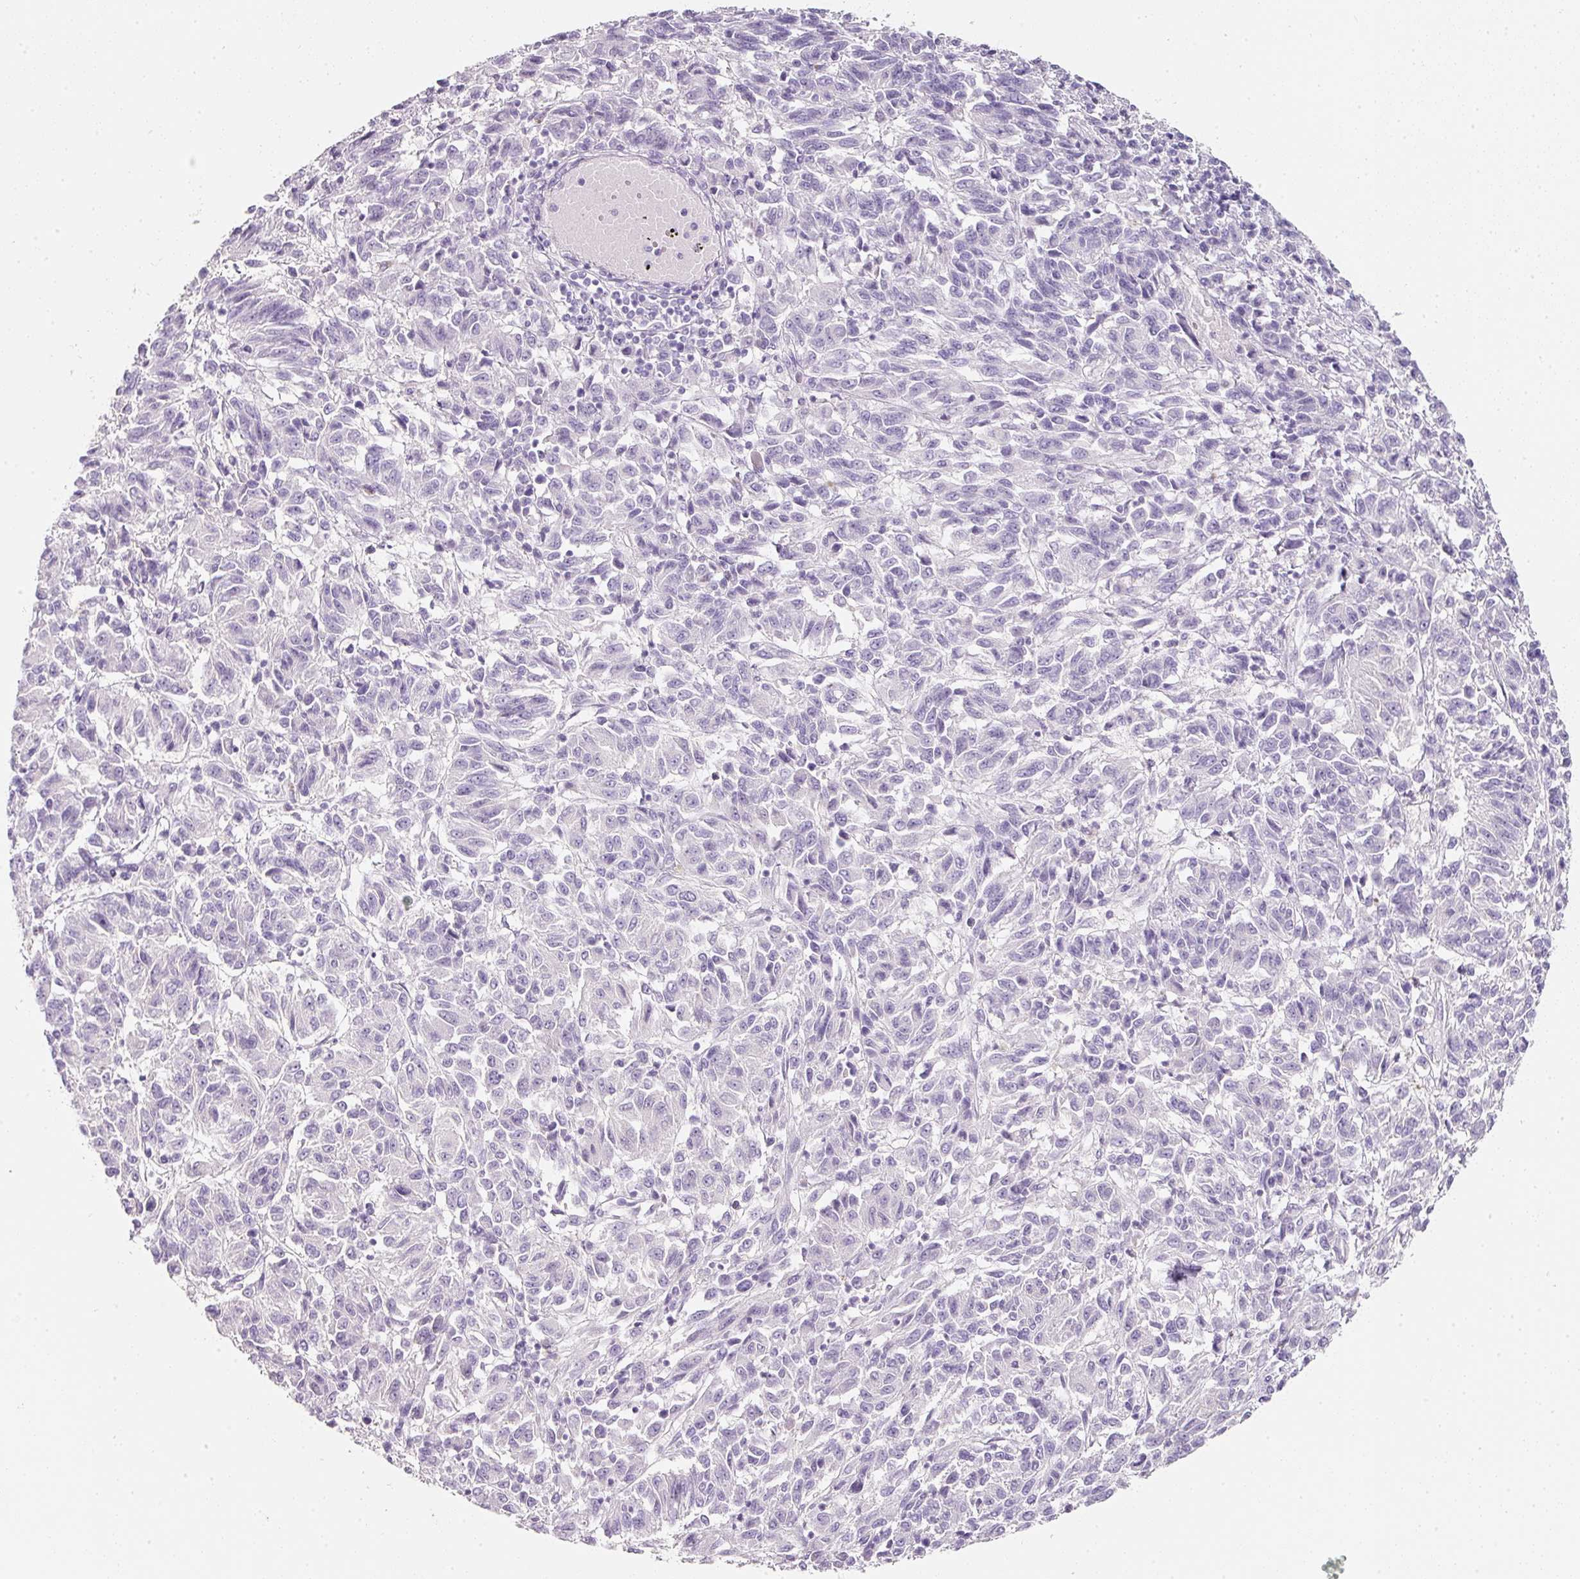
{"staining": {"intensity": "negative", "quantity": "none", "location": "none"}, "tissue": "melanoma", "cell_type": "Tumor cells", "image_type": "cancer", "snomed": [{"axis": "morphology", "description": "Malignant melanoma, Metastatic site"}, {"axis": "topography", "description": "Lung"}], "caption": "Immunohistochemistry histopathology image of human malignant melanoma (metastatic site) stained for a protein (brown), which shows no positivity in tumor cells. (DAB IHC visualized using brightfield microscopy, high magnification).", "gene": "SLC2A2", "patient": {"sex": "male", "age": 64}}